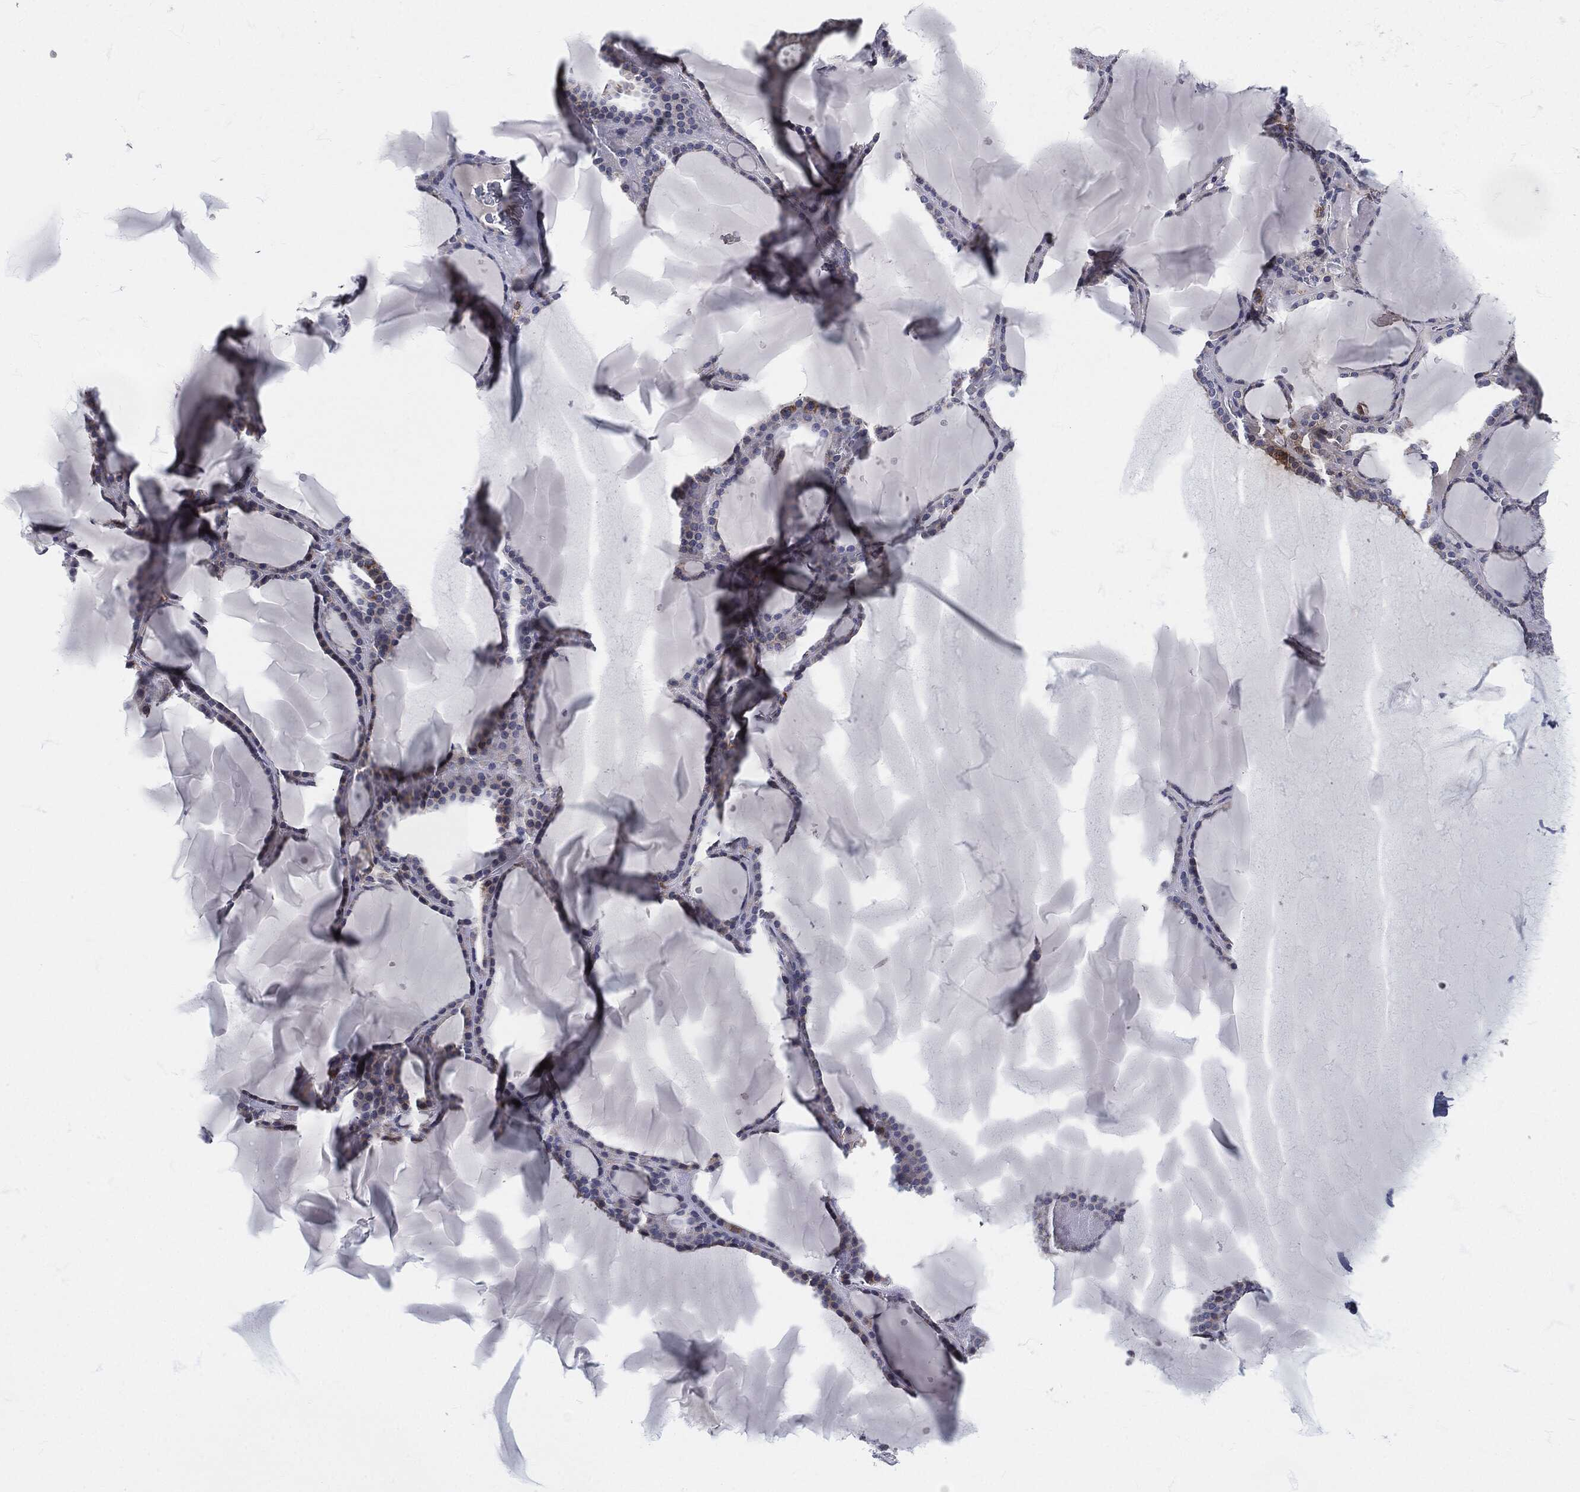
{"staining": {"intensity": "moderate", "quantity": "<25%", "location": "cytoplasmic/membranous"}, "tissue": "thyroid gland", "cell_type": "Glandular cells", "image_type": "normal", "snomed": [{"axis": "morphology", "description": "Normal tissue, NOS"}, {"axis": "topography", "description": "Thyroid gland"}], "caption": "Immunohistochemical staining of benign human thyroid gland displays moderate cytoplasmic/membranous protein positivity in approximately <25% of glandular cells.", "gene": "SIGLEC9", "patient": {"sex": "male", "age": 63}}